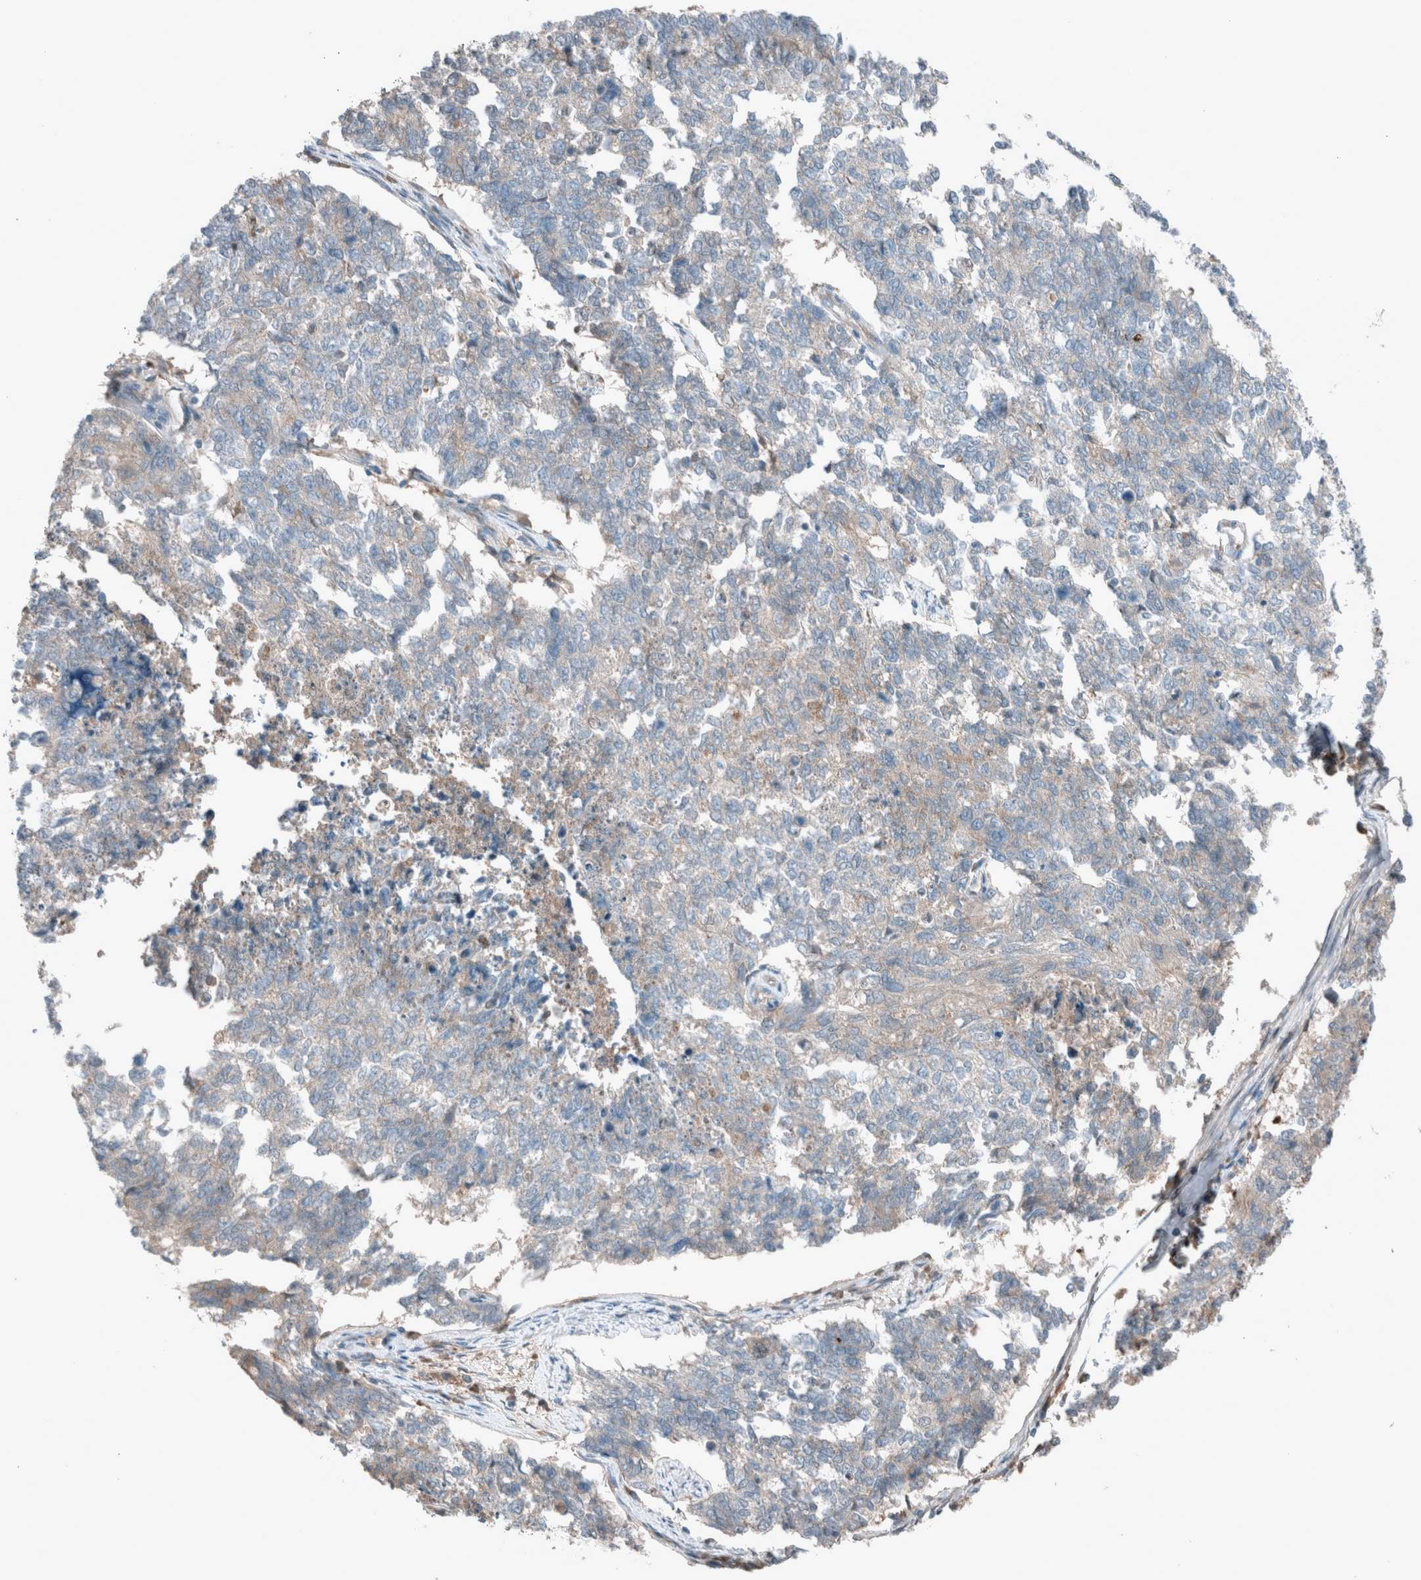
{"staining": {"intensity": "negative", "quantity": "none", "location": "none"}, "tissue": "cervical cancer", "cell_type": "Tumor cells", "image_type": "cancer", "snomed": [{"axis": "morphology", "description": "Squamous cell carcinoma, NOS"}, {"axis": "topography", "description": "Cervix"}], "caption": "There is no significant expression in tumor cells of squamous cell carcinoma (cervical).", "gene": "RALGDS", "patient": {"sex": "female", "age": 63}}